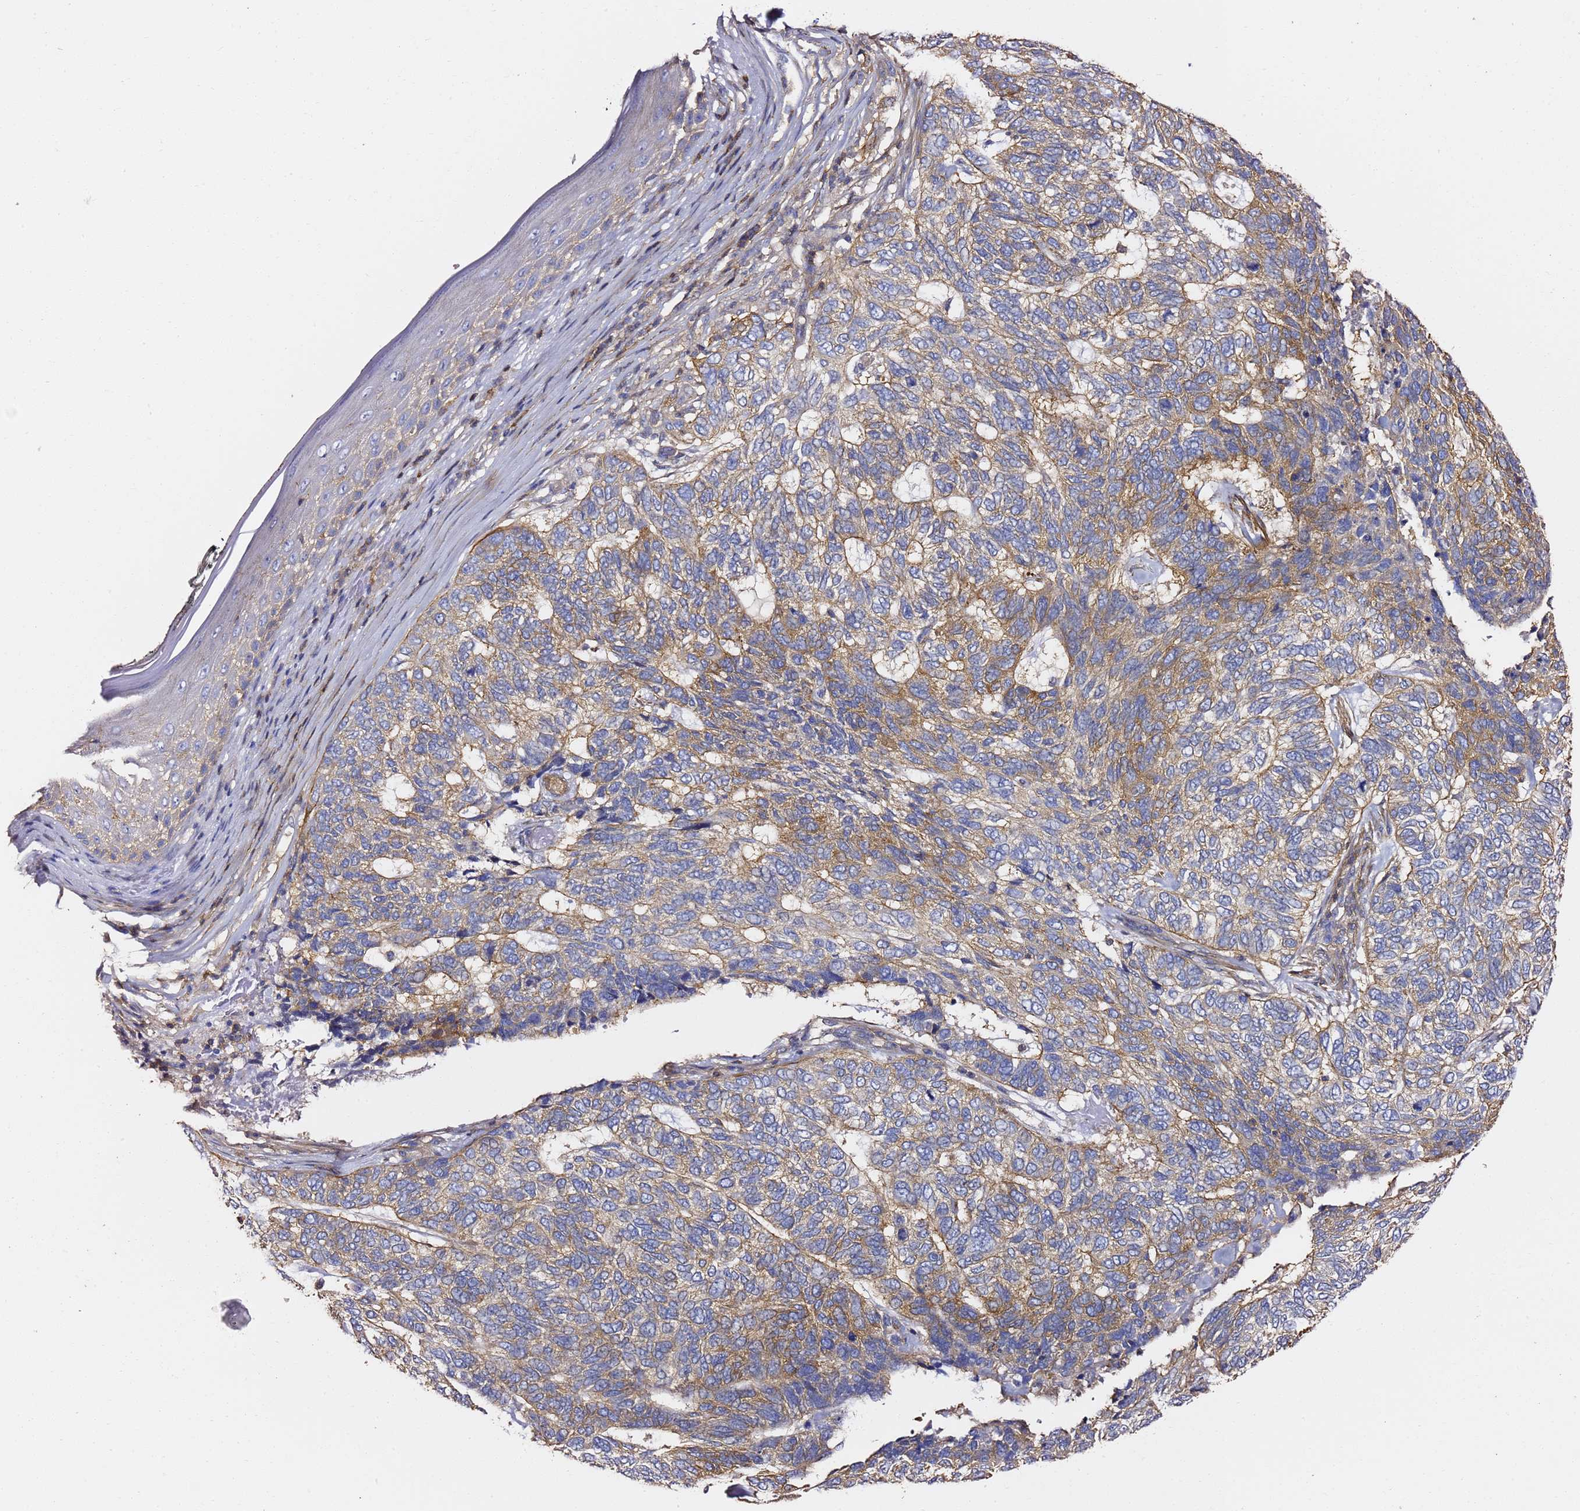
{"staining": {"intensity": "moderate", "quantity": "25%-75%", "location": "cytoplasmic/membranous"}, "tissue": "skin cancer", "cell_type": "Tumor cells", "image_type": "cancer", "snomed": [{"axis": "morphology", "description": "Basal cell carcinoma"}, {"axis": "topography", "description": "Skin"}], "caption": "Skin cancer (basal cell carcinoma) was stained to show a protein in brown. There is medium levels of moderate cytoplasmic/membranous expression in approximately 25%-75% of tumor cells.", "gene": "ZFP36L2", "patient": {"sex": "female", "age": 65}}